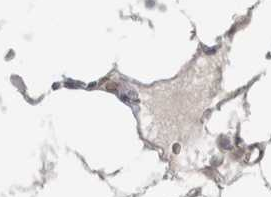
{"staining": {"intensity": "weak", "quantity": "<25%", "location": "cytoplasmic/membranous"}, "tissue": "bone marrow", "cell_type": "Hematopoietic cells", "image_type": "normal", "snomed": [{"axis": "morphology", "description": "Normal tissue, NOS"}, {"axis": "topography", "description": "Bone marrow"}], "caption": "An immunohistochemistry histopathology image of benign bone marrow is shown. There is no staining in hematopoietic cells of bone marrow.", "gene": "HTATIP2", "patient": {"sex": "male", "age": 70}}